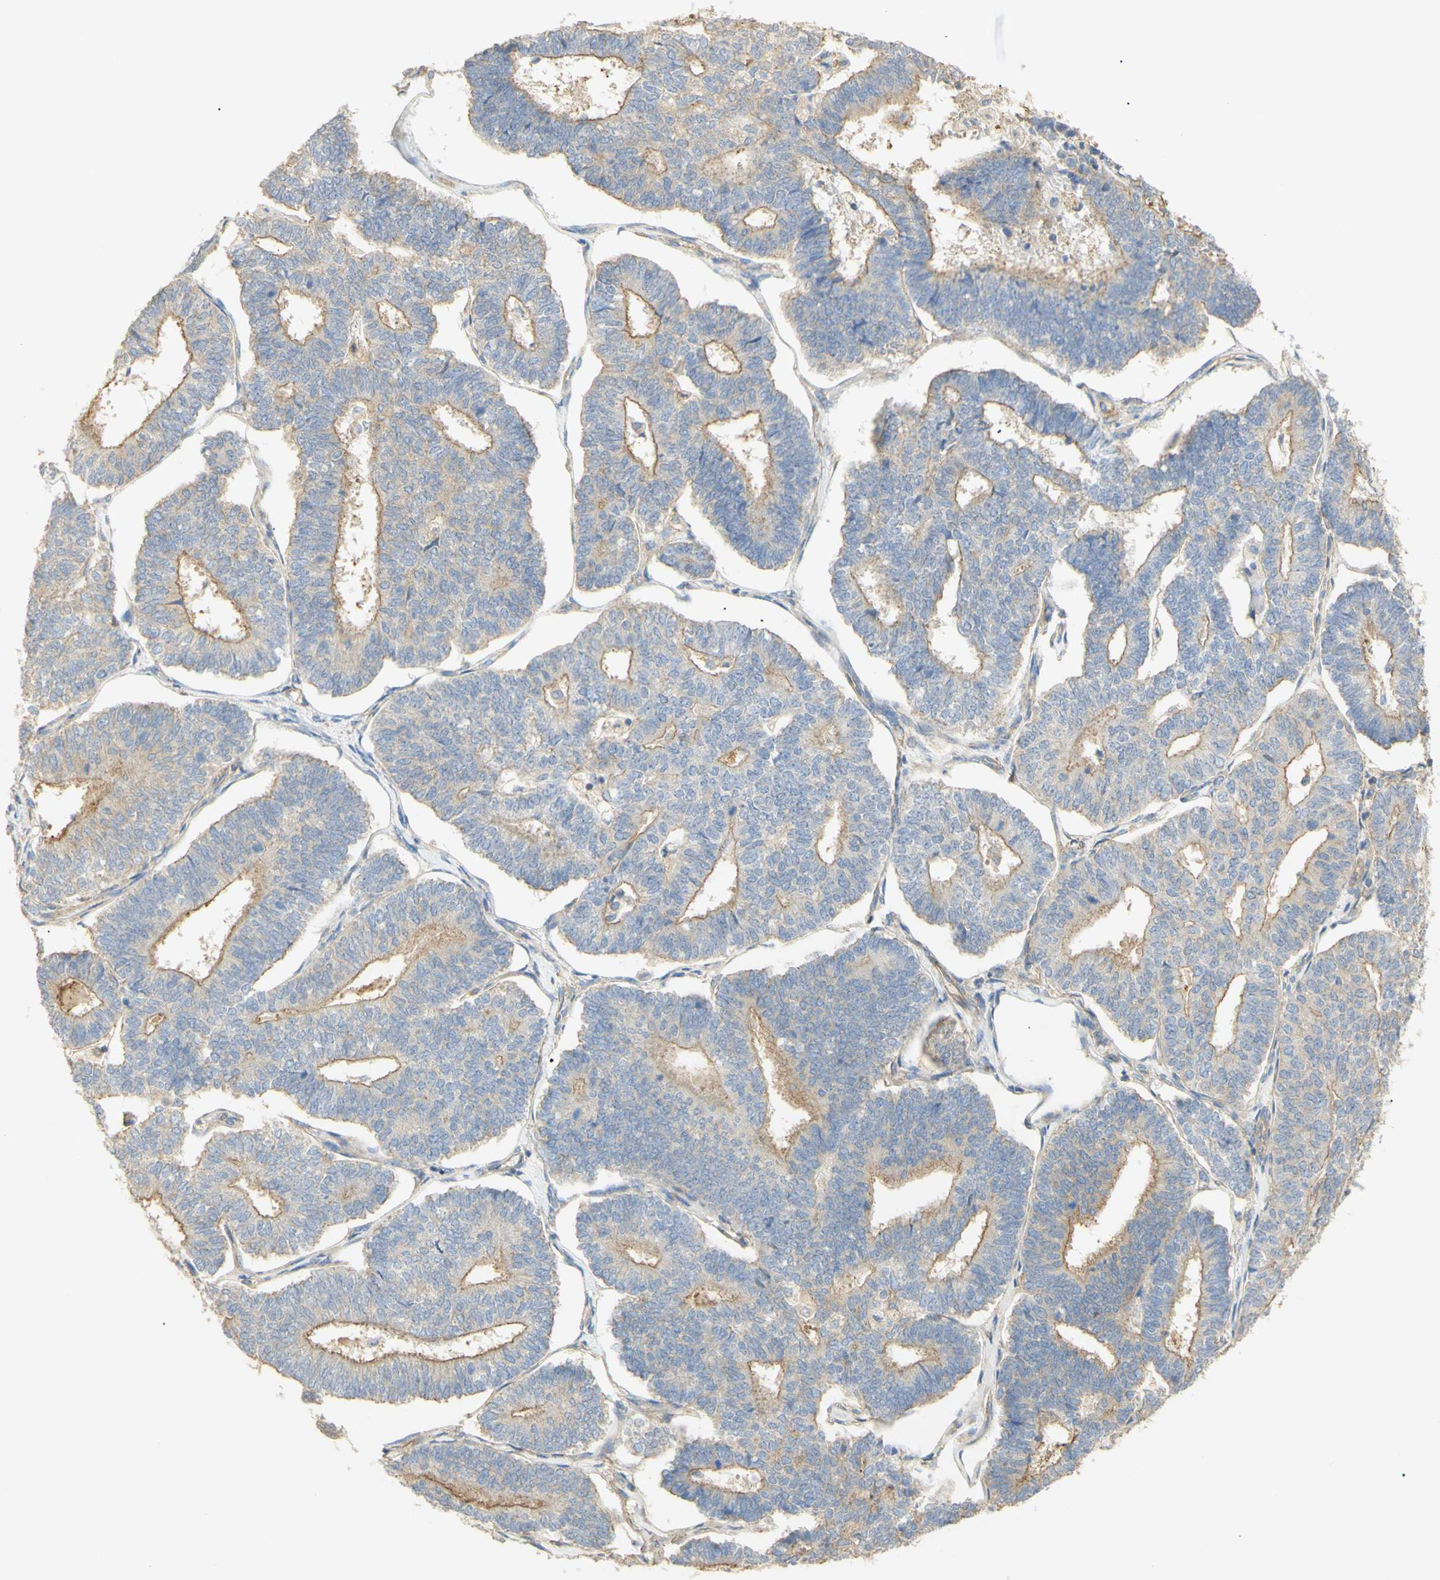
{"staining": {"intensity": "moderate", "quantity": "25%-75%", "location": "cytoplasmic/membranous"}, "tissue": "endometrial cancer", "cell_type": "Tumor cells", "image_type": "cancer", "snomed": [{"axis": "morphology", "description": "Adenocarcinoma, NOS"}, {"axis": "topography", "description": "Endometrium"}], "caption": "Immunohistochemistry staining of endometrial cancer (adenocarcinoma), which shows medium levels of moderate cytoplasmic/membranous expression in about 25%-75% of tumor cells indicating moderate cytoplasmic/membranous protein expression. The staining was performed using DAB (3,3'-diaminobenzidine) (brown) for protein detection and nuclei were counterstained in hematoxylin (blue).", "gene": "KCNE4", "patient": {"sex": "female", "age": 70}}